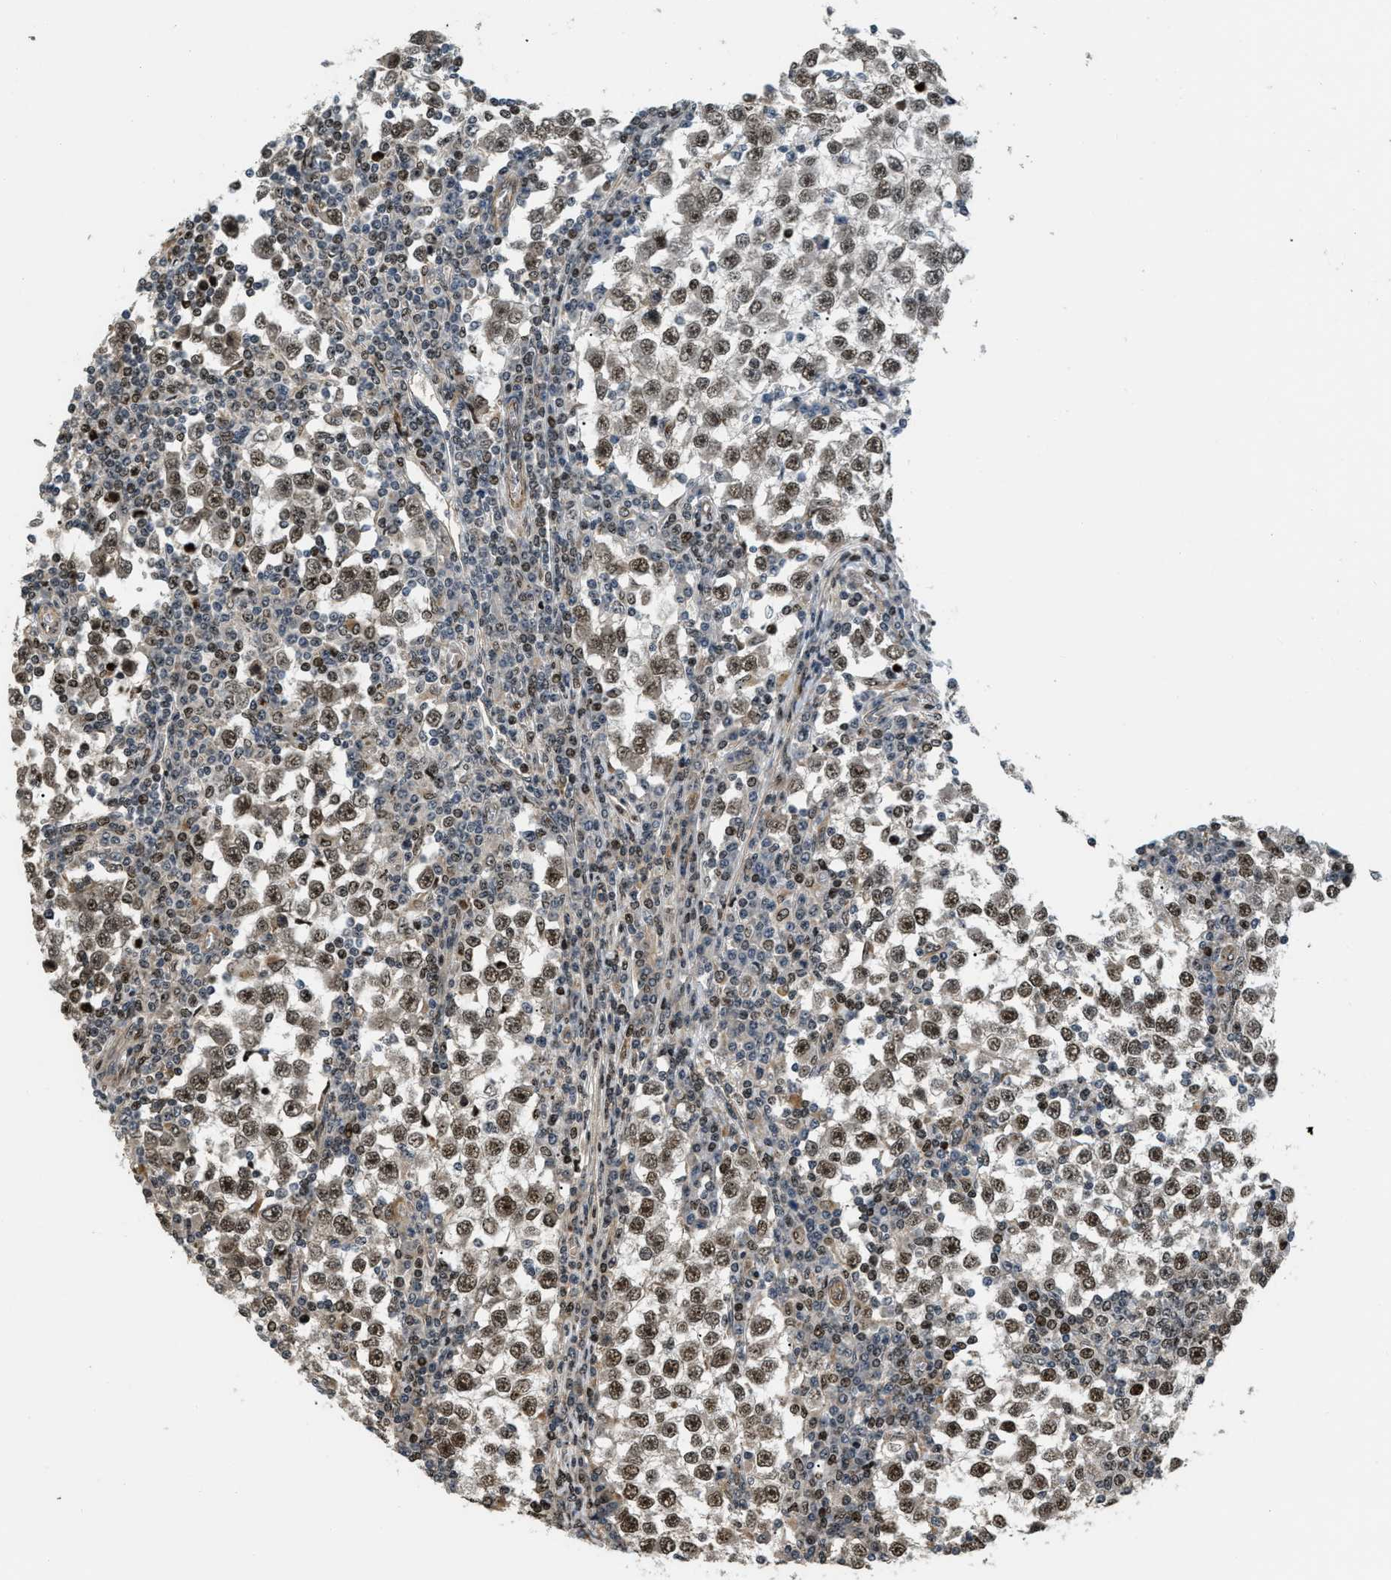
{"staining": {"intensity": "moderate", "quantity": ">75%", "location": "nuclear"}, "tissue": "testis cancer", "cell_type": "Tumor cells", "image_type": "cancer", "snomed": [{"axis": "morphology", "description": "Seminoma, NOS"}, {"axis": "topography", "description": "Testis"}], "caption": "Approximately >75% of tumor cells in seminoma (testis) exhibit moderate nuclear protein expression as visualized by brown immunohistochemical staining.", "gene": "LTA4H", "patient": {"sex": "male", "age": 65}}